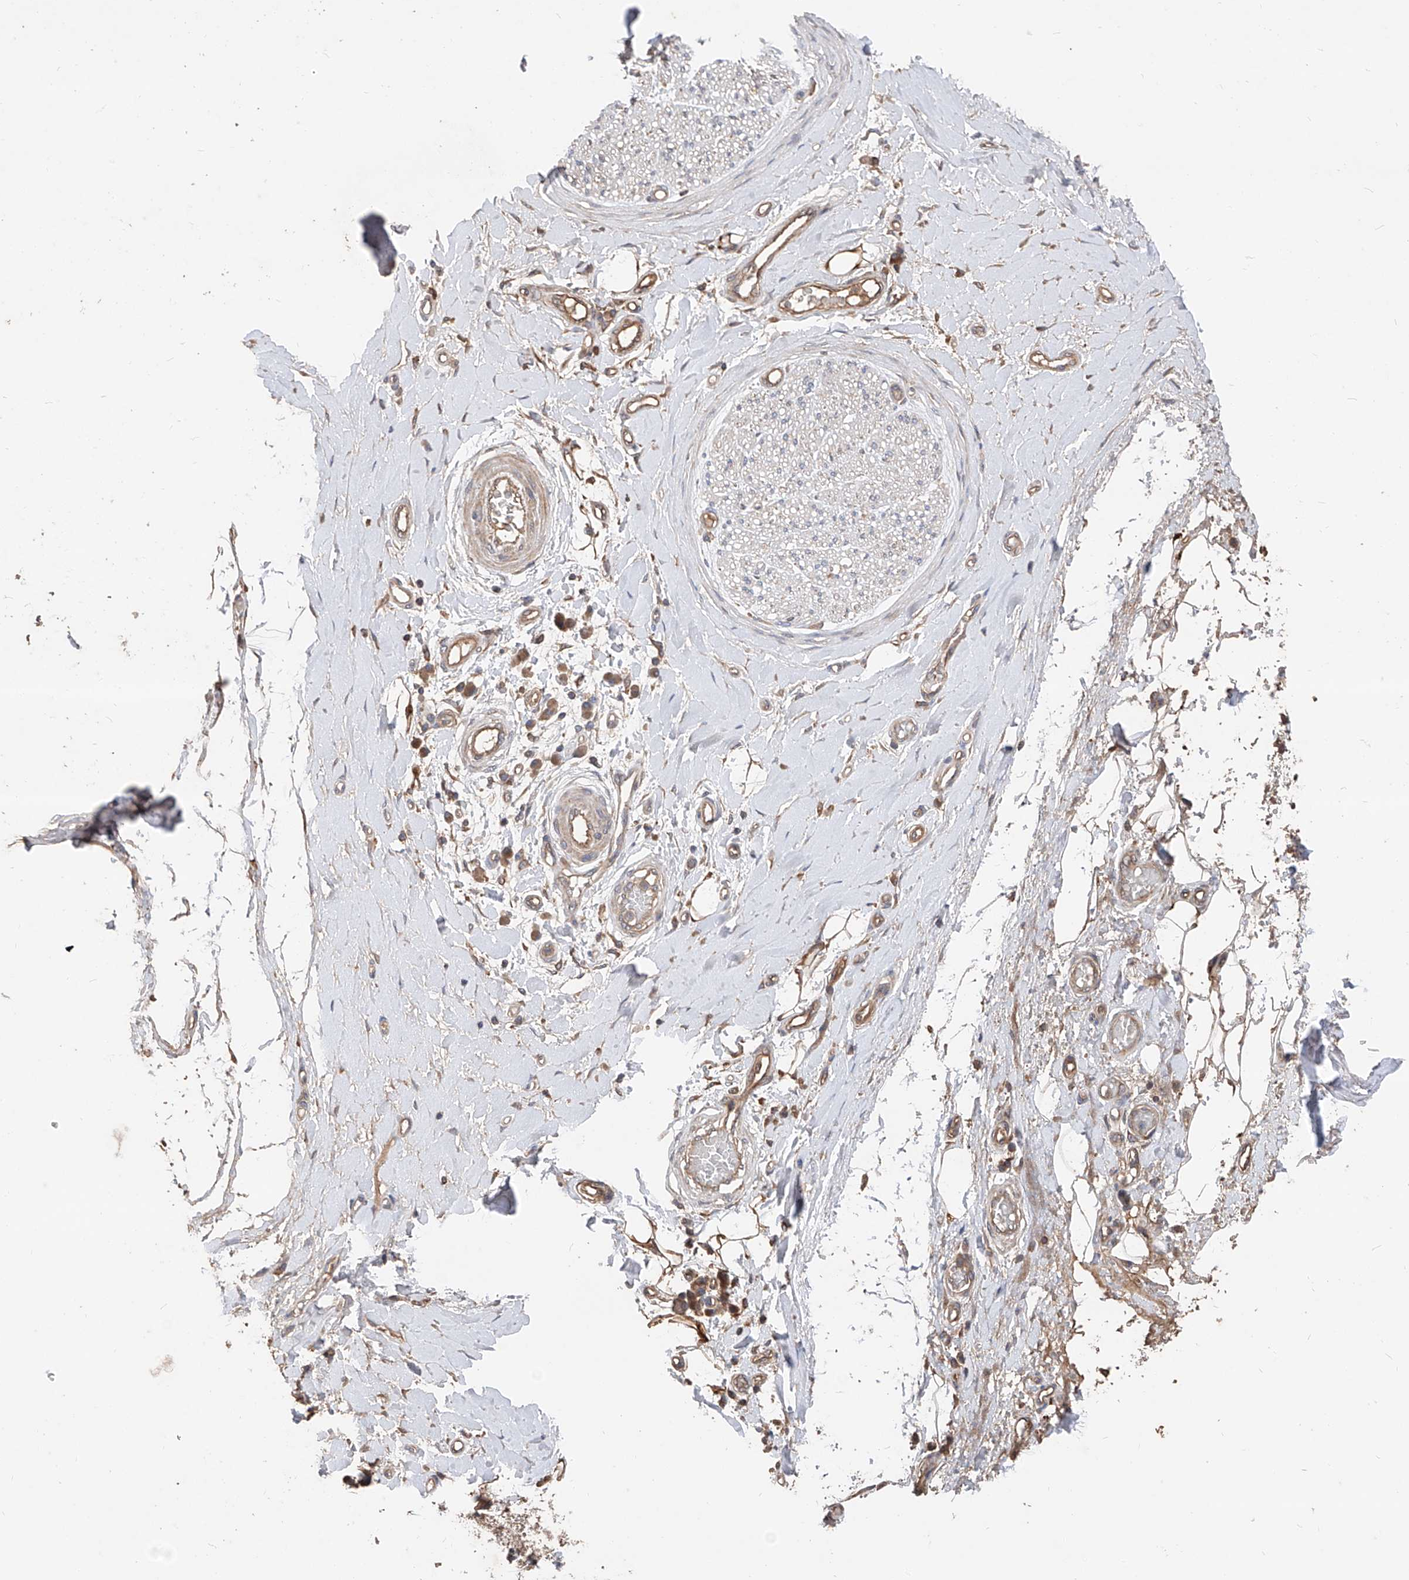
{"staining": {"intensity": "moderate", "quantity": ">75%", "location": "cytoplasmic/membranous"}, "tissue": "adipose tissue", "cell_type": "Adipocytes", "image_type": "normal", "snomed": [{"axis": "morphology", "description": "Normal tissue, NOS"}, {"axis": "morphology", "description": "Adenocarcinoma, NOS"}, {"axis": "topography", "description": "Esophagus"}, {"axis": "topography", "description": "Stomach, upper"}, {"axis": "topography", "description": "Peripheral nerve tissue"}], "caption": "Immunohistochemistry photomicrograph of benign adipose tissue: adipose tissue stained using immunohistochemistry reveals medium levels of moderate protein expression localized specifically in the cytoplasmic/membranous of adipocytes, appearing as a cytoplasmic/membranous brown color.", "gene": "EDN1", "patient": {"sex": "male", "age": 62}}